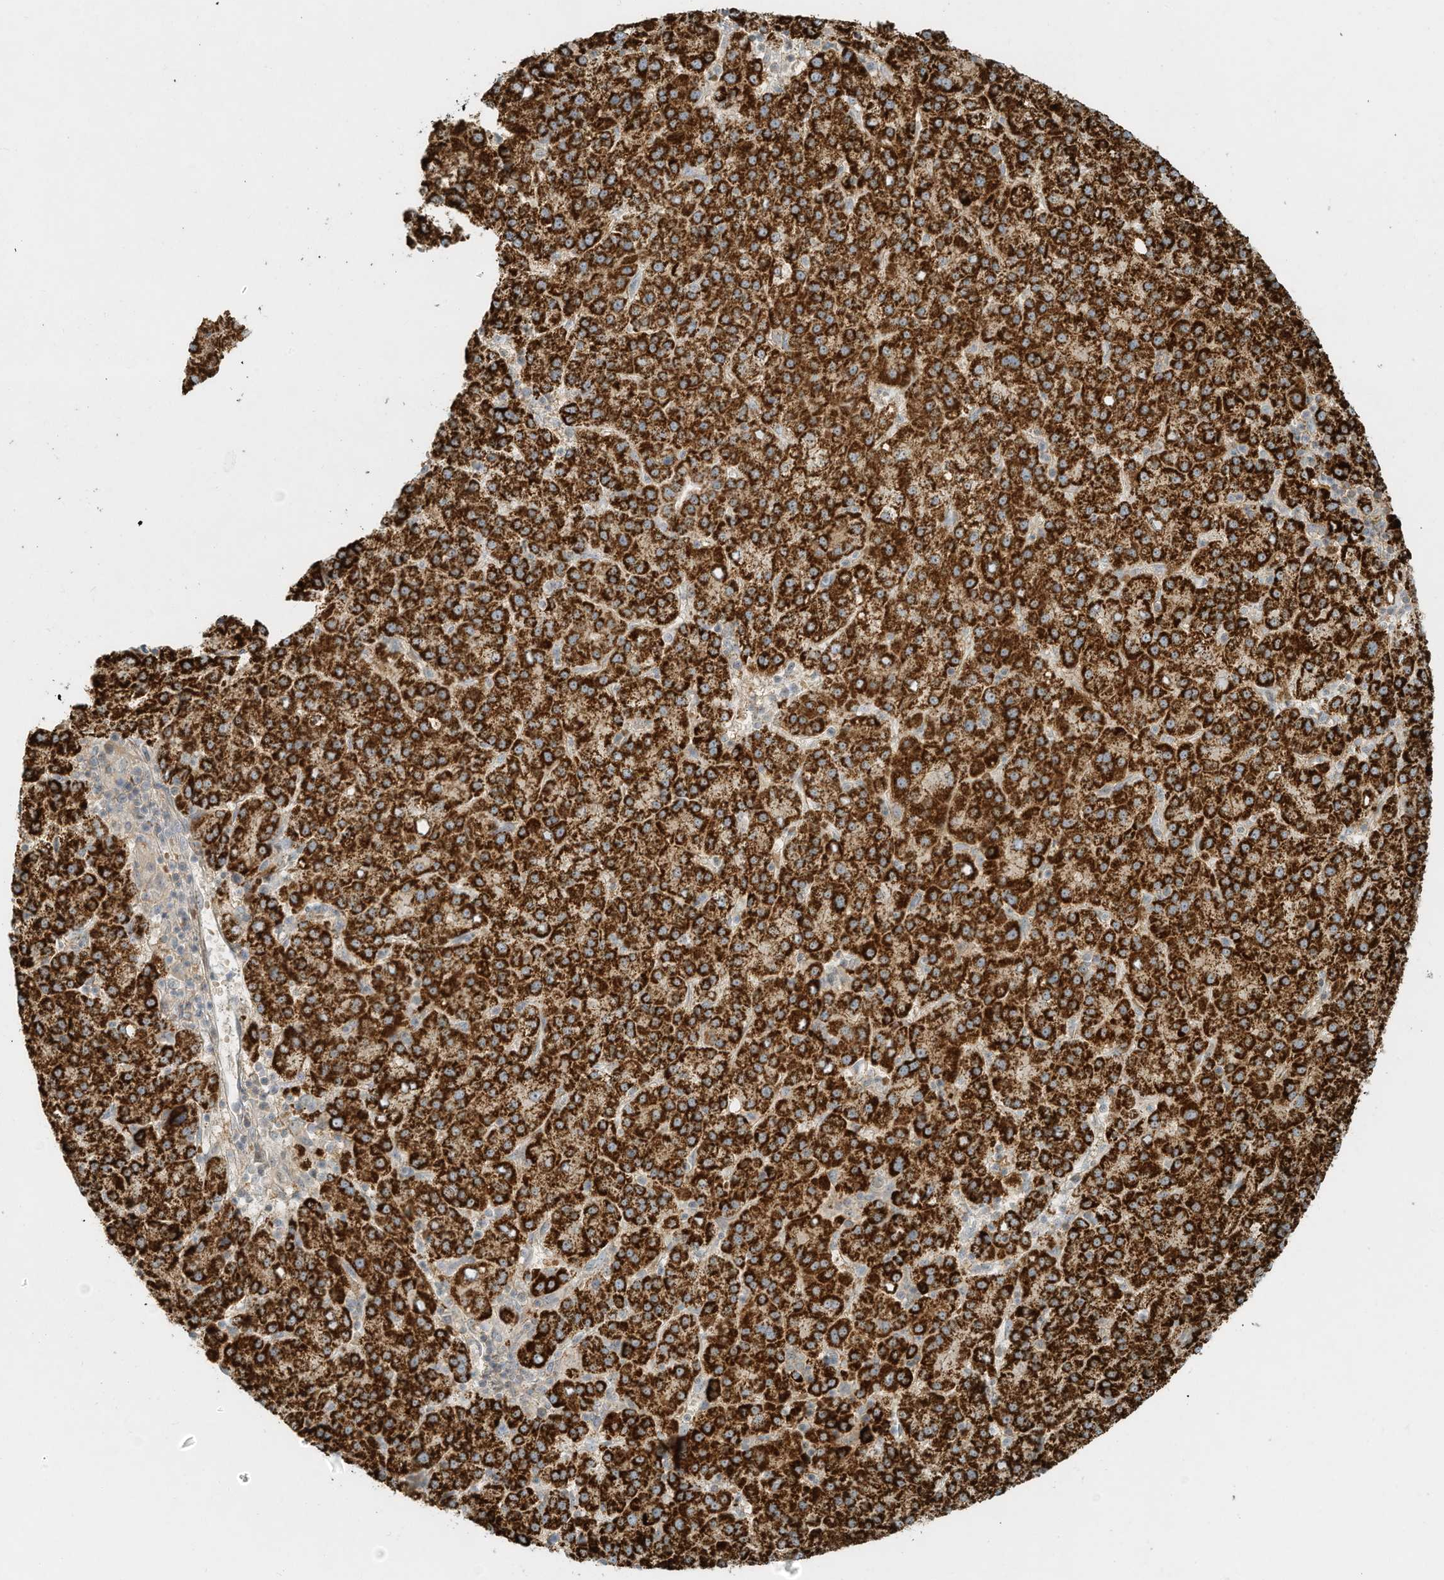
{"staining": {"intensity": "strong", "quantity": ">75%", "location": "cytoplasmic/membranous"}, "tissue": "liver cancer", "cell_type": "Tumor cells", "image_type": "cancer", "snomed": [{"axis": "morphology", "description": "Carcinoma, Hepatocellular, NOS"}, {"axis": "topography", "description": "Liver"}], "caption": "Hepatocellular carcinoma (liver) stained for a protein (brown) reveals strong cytoplasmic/membranous positive expression in approximately >75% of tumor cells.", "gene": "OFD1", "patient": {"sex": "female", "age": 58}}